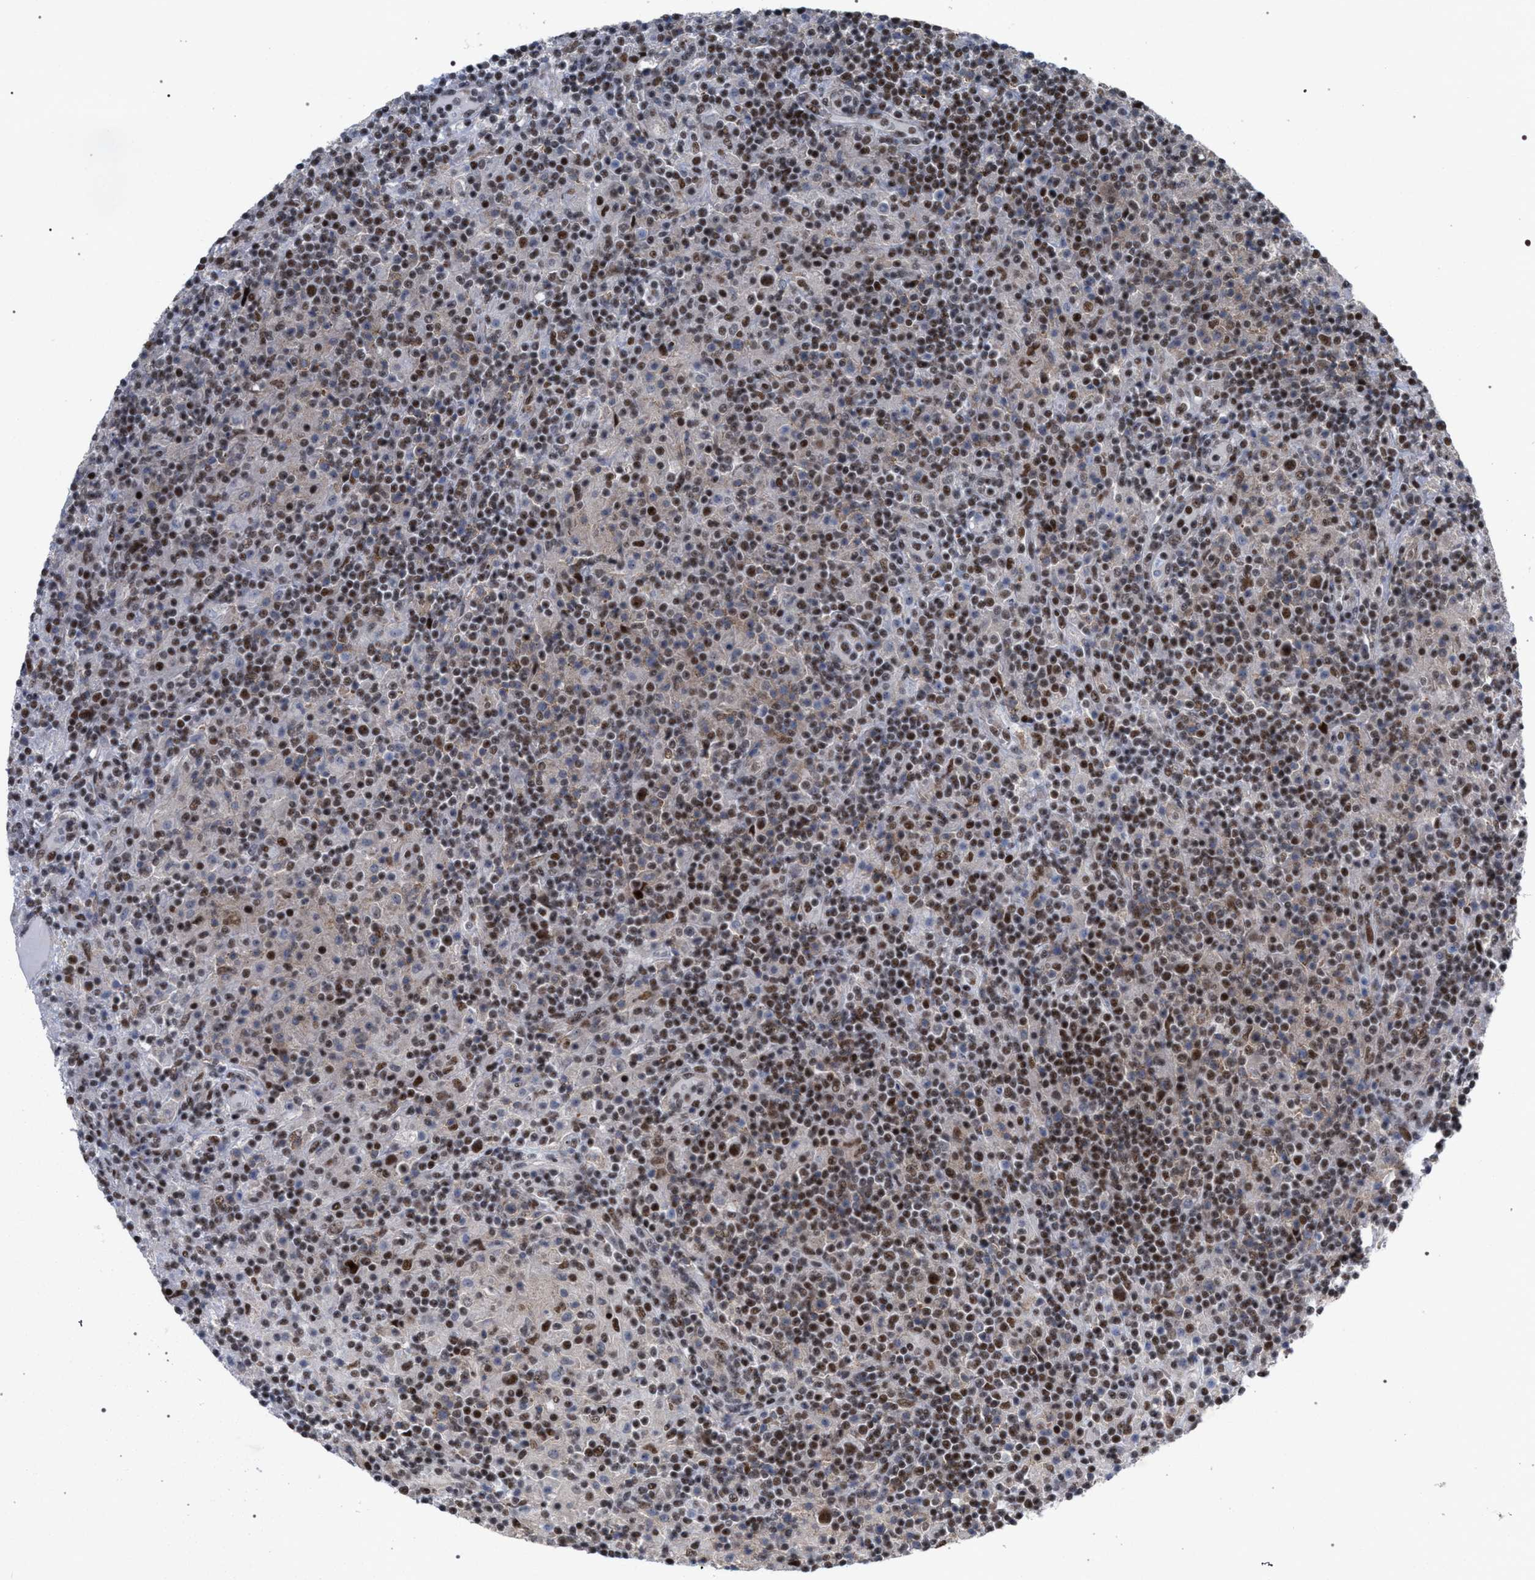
{"staining": {"intensity": "moderate", "quantity": ">75%", "location": "nuclear"}, "tissue": "lymphoma", "cell_type": "Tumor cells", "image_type": "cancer", "snomed": [{"axis": "morphology", "description": "Hodgkin's disease, NOS"}, {"axis": "topography", "description": "Lymph node"}], "caption": "A medium amount of moderate nuclear positivity is identified in about >75% of tumor cells in Hodgkin's disease tissue.", "gene": "SCAF4", "patient": {"sex": "male", "age": 70}}